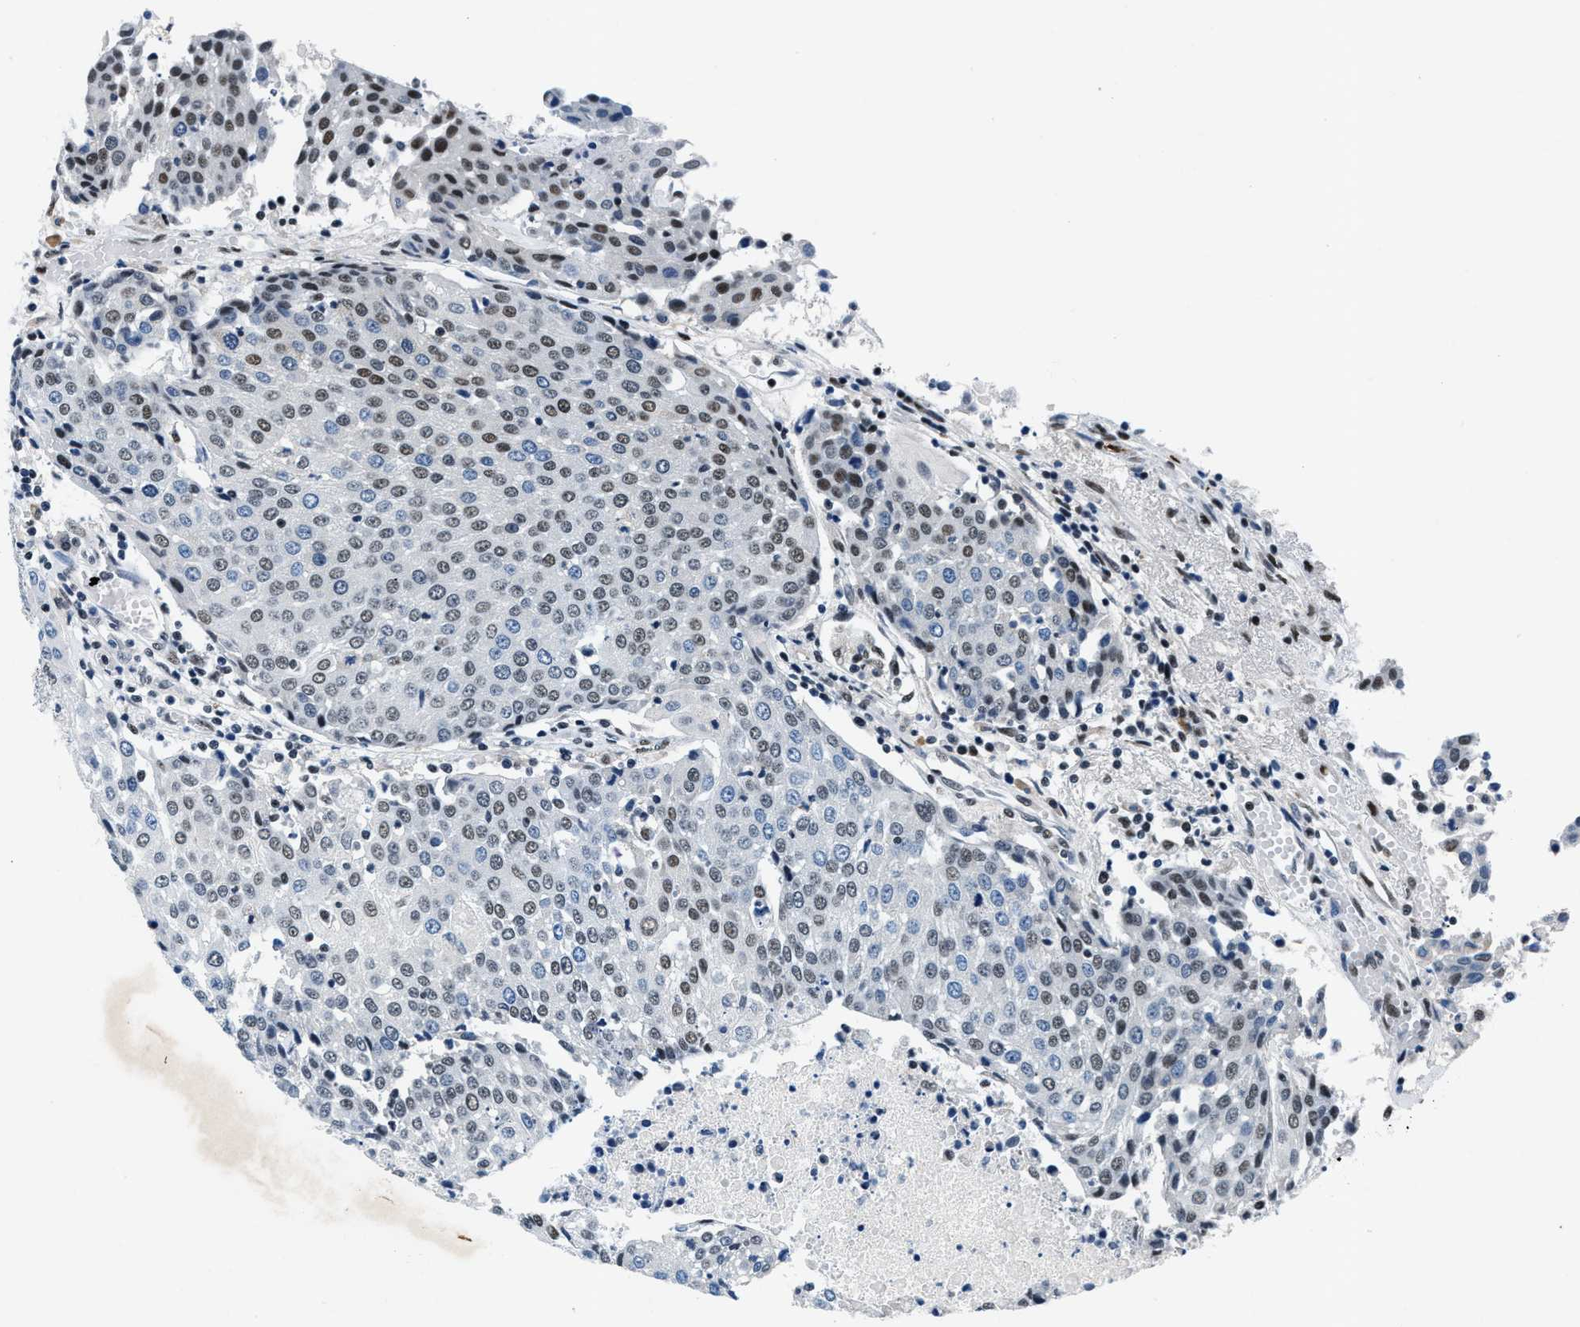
{"staining": {"intensity": "moderate", "quantity": "25%-75%", "location": "nuclear"}, "tissue": "urothelial cancer", "cell_type": "Tumor cells", "image_type": "cancer", "snomed": [{"axis": "morphology", "description": "Urothelial carcinoma, High grade"}, {"axis": "topography", "description": "Urinary bladder"}], "caption": "A brown stain labels moderate nuclear staining of a protein in human urothelial cancer tumor cells.", "gene": "ATF2", "patient": {"sex": "female", "age": 85}}